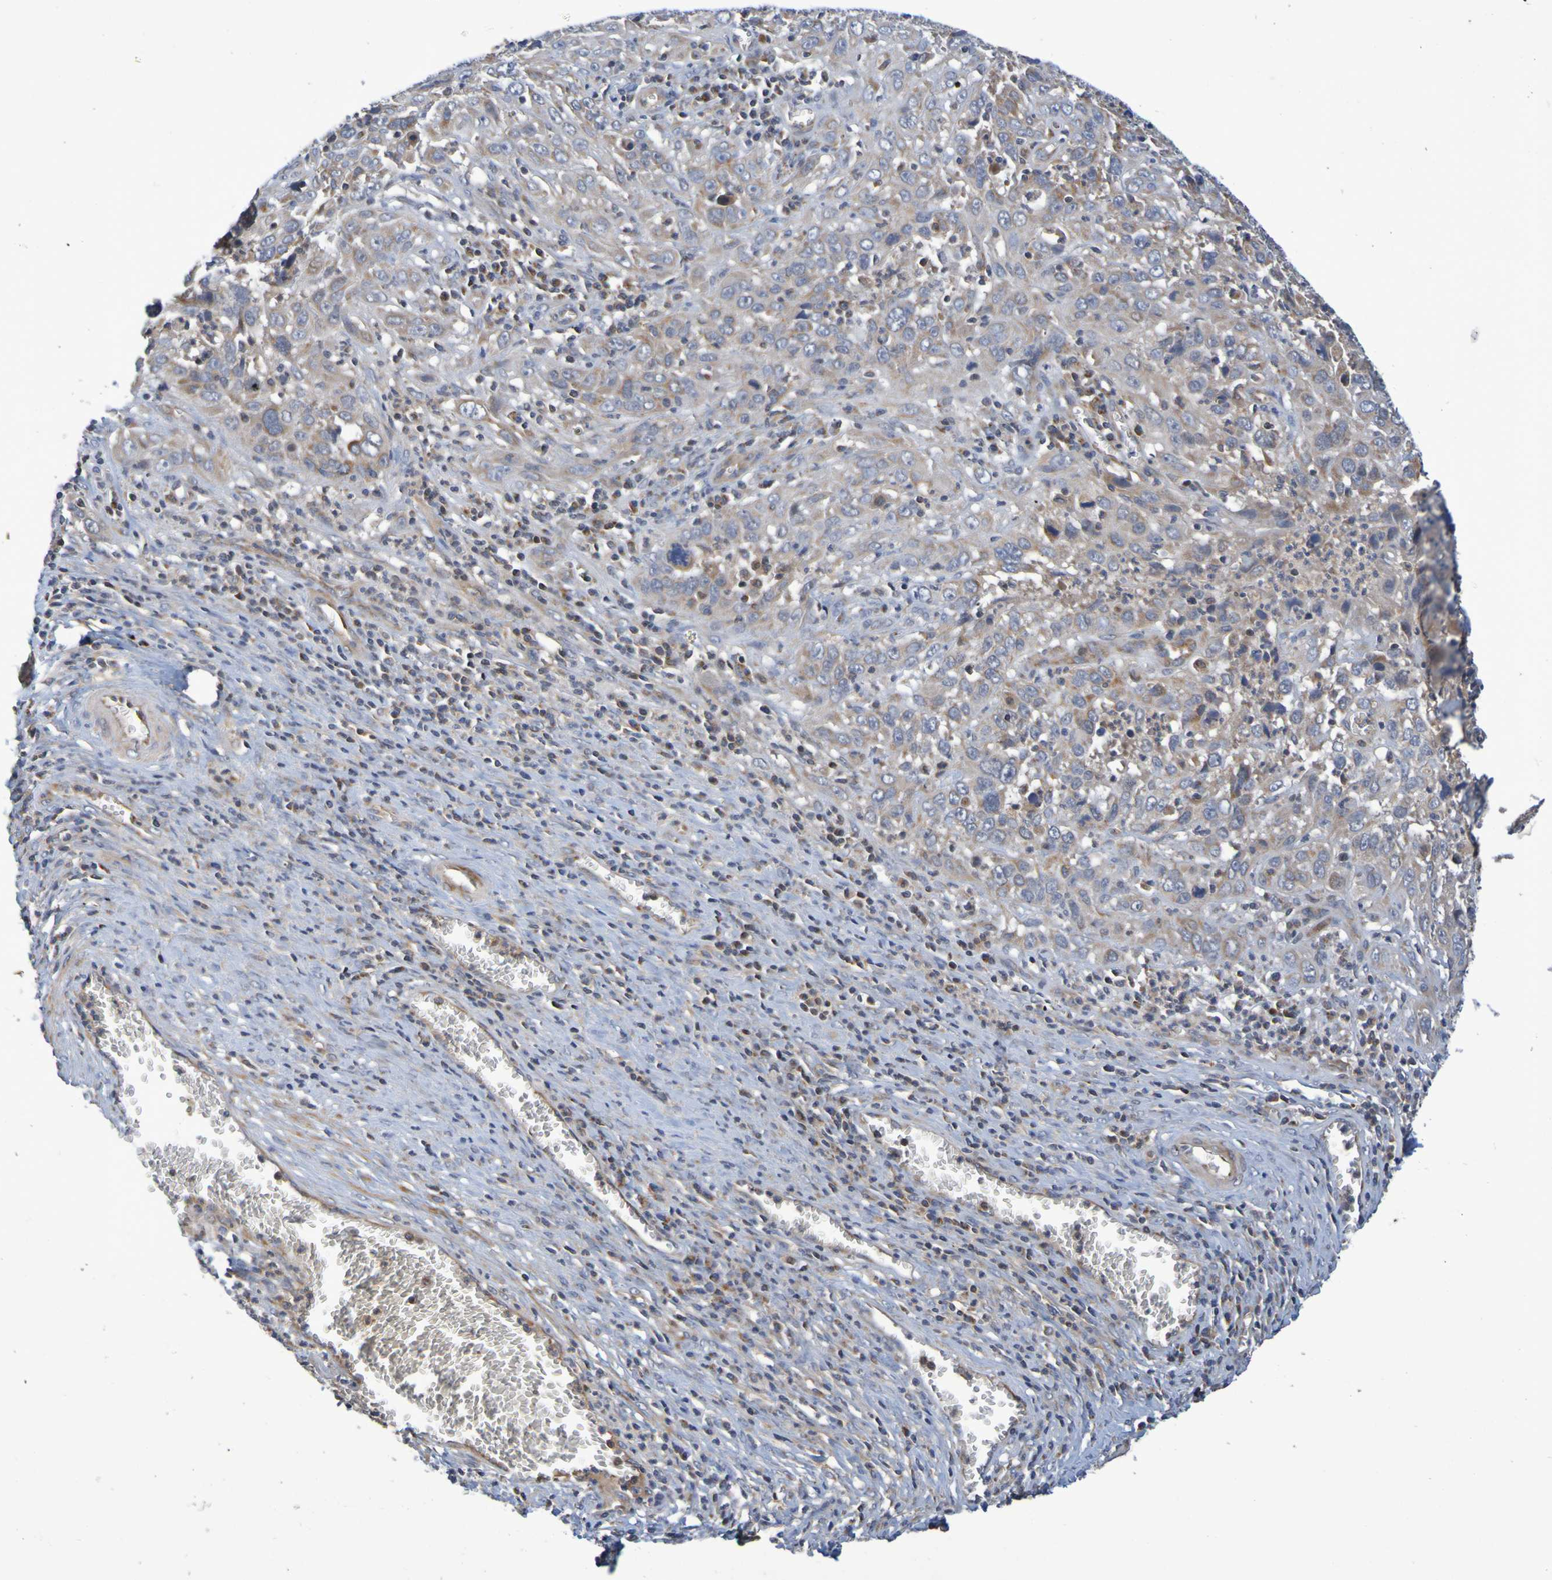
{"staining": {"intensity": "moderate", "quantity": ">75%", "location": "cytoplasmic/membranous"}, "tissue": "cervical cancer", "cell_type": "Tumor cells", "image_type": "cancer", "snomed": [{"axis": "morphology", "description": "Squamous cell carcinoma, NOS"}, {"axis": "topography", "description": "Cervix"}], "caption": "Human cervical squamous cell carcinoma stained with a brown dye demonstrates moderate cytoplasmic/membranous positive staining in about >75% of tumor cells.", "gene": "CCDC51", "patient": {"sex": "female", "age": 32}}